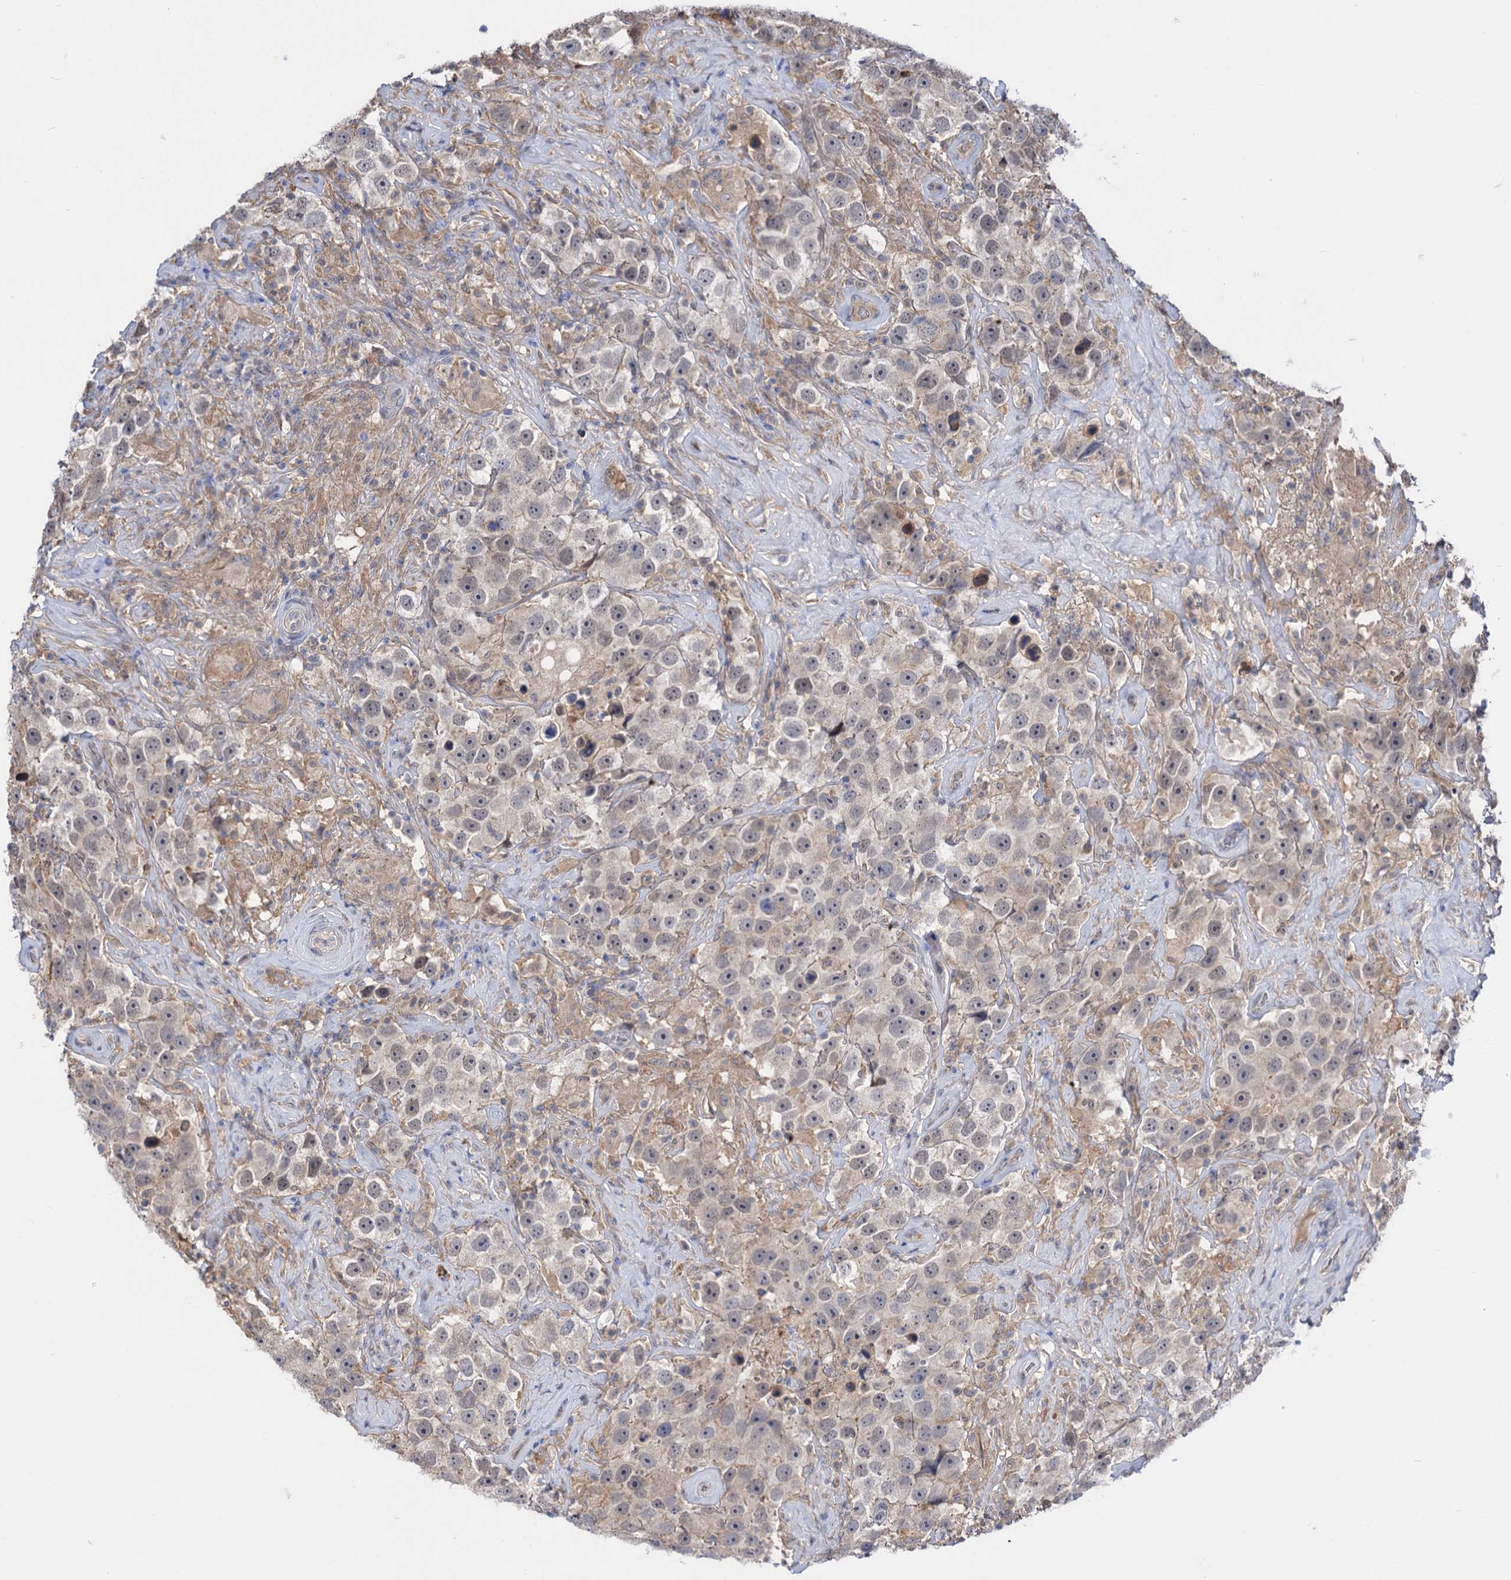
{"staining": {"intensity": "negative", "quantity": "none", "location": "none"}, "tissue": "testis cancer", "cell_type": "Tumor cells", "image_type": "cancer", "snomed": [{"axis": "morphology", "description": "Seminoma, NOS"}, {"axis": "topography", "description": "Testis"}], "caption": "The histopathology image demonstrates no significant expression in tumor cells of seminoma (testis).", "gene": "NEK10", "patient": {"sex": "male", "age": 49}}